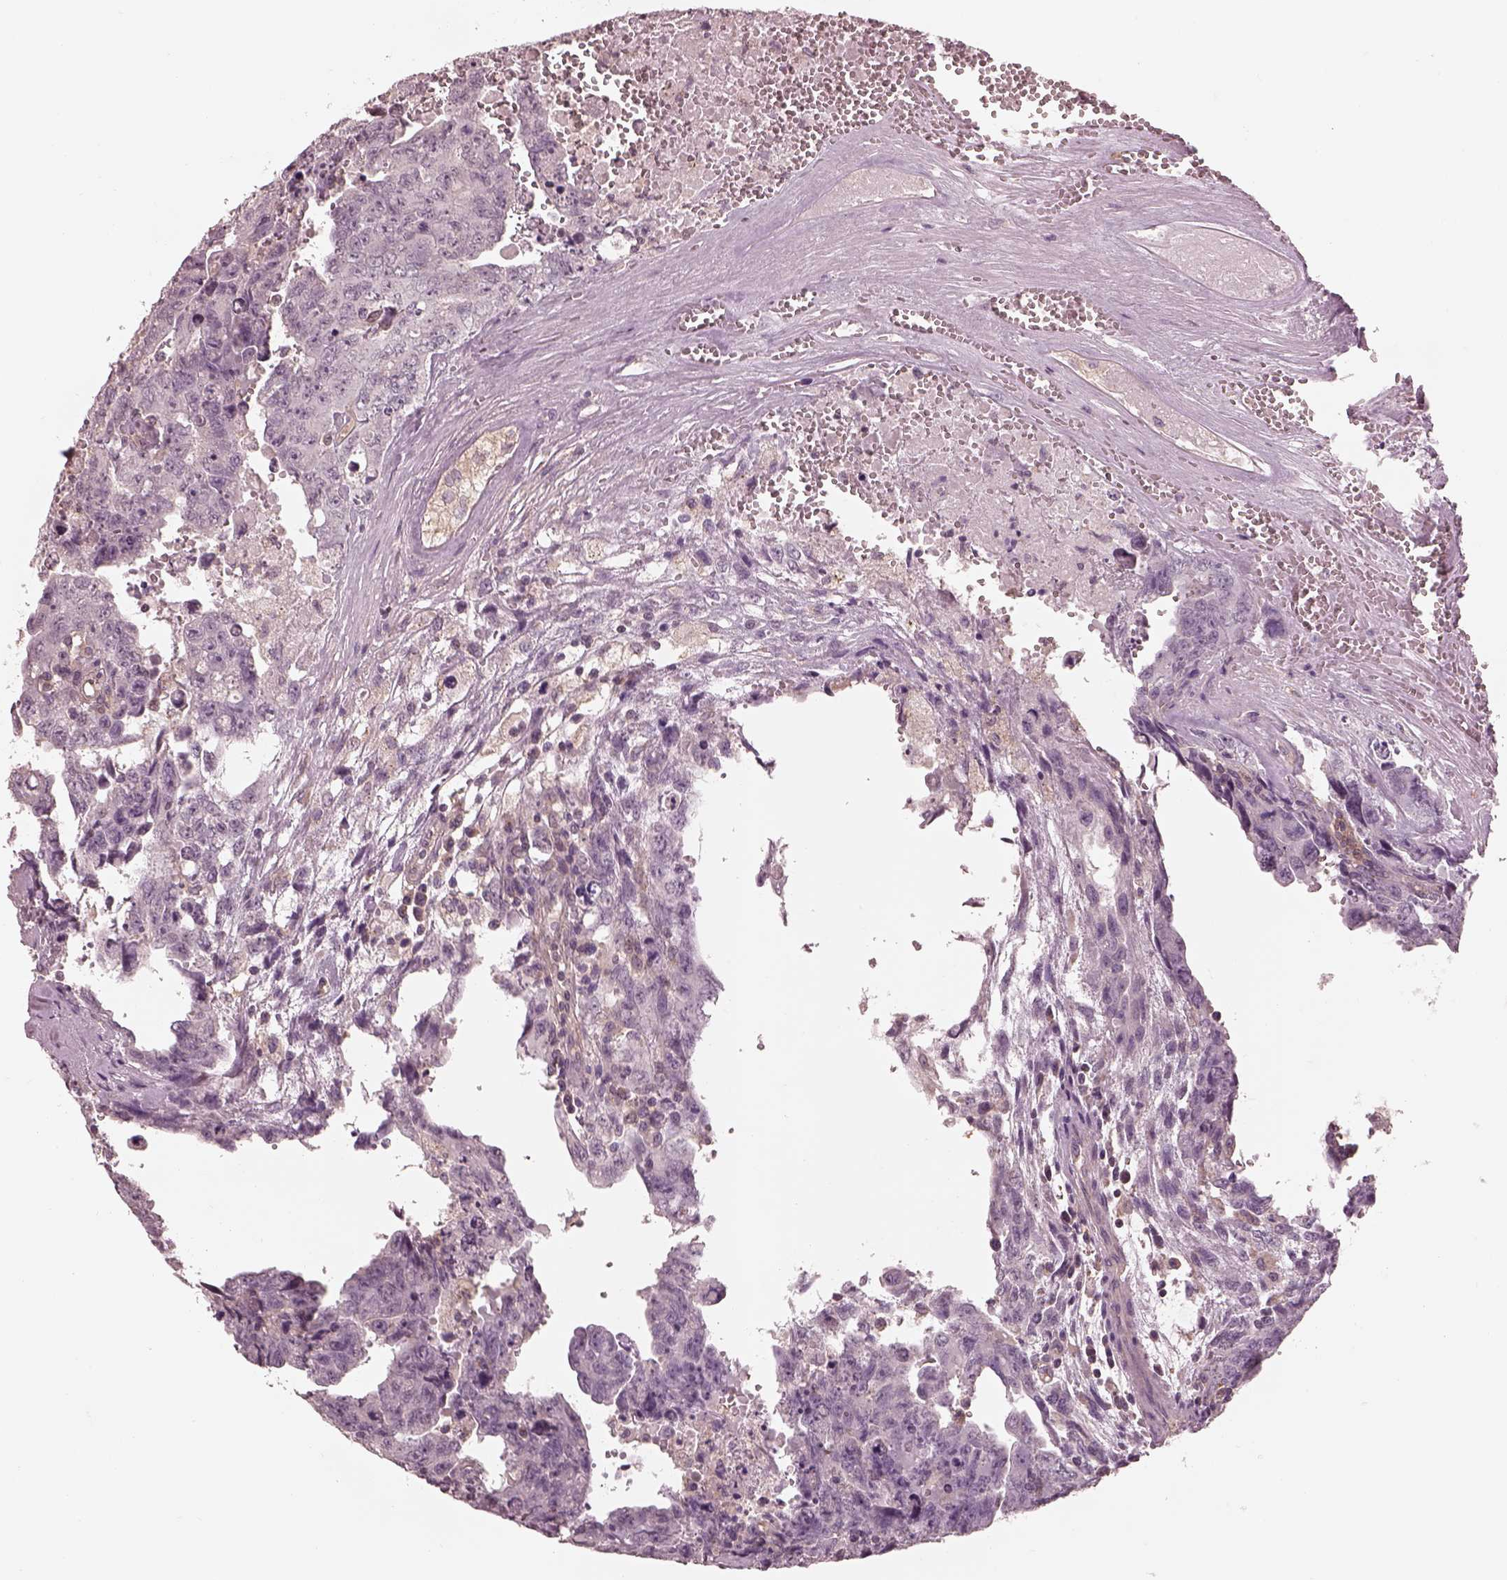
{"staining": {"intensity": "negative", "quantity": "none", "location": "none"}, "tissue": "testis cancer", "cell_type": "Tumor cells", "image_type": "cancer", "snomed": [{"axis": "morphology", "description": "Carcinoma, Embryonal, NOS"}, {"axis": "topography", "description": "Testis"}], "caption": "Immunohistochemical staining of embryonal carcinoma (testis) reveals no significant positivity in tumor cells.", "gene": "PRKACG", "patient": {"sex": "male", "age": 24}}